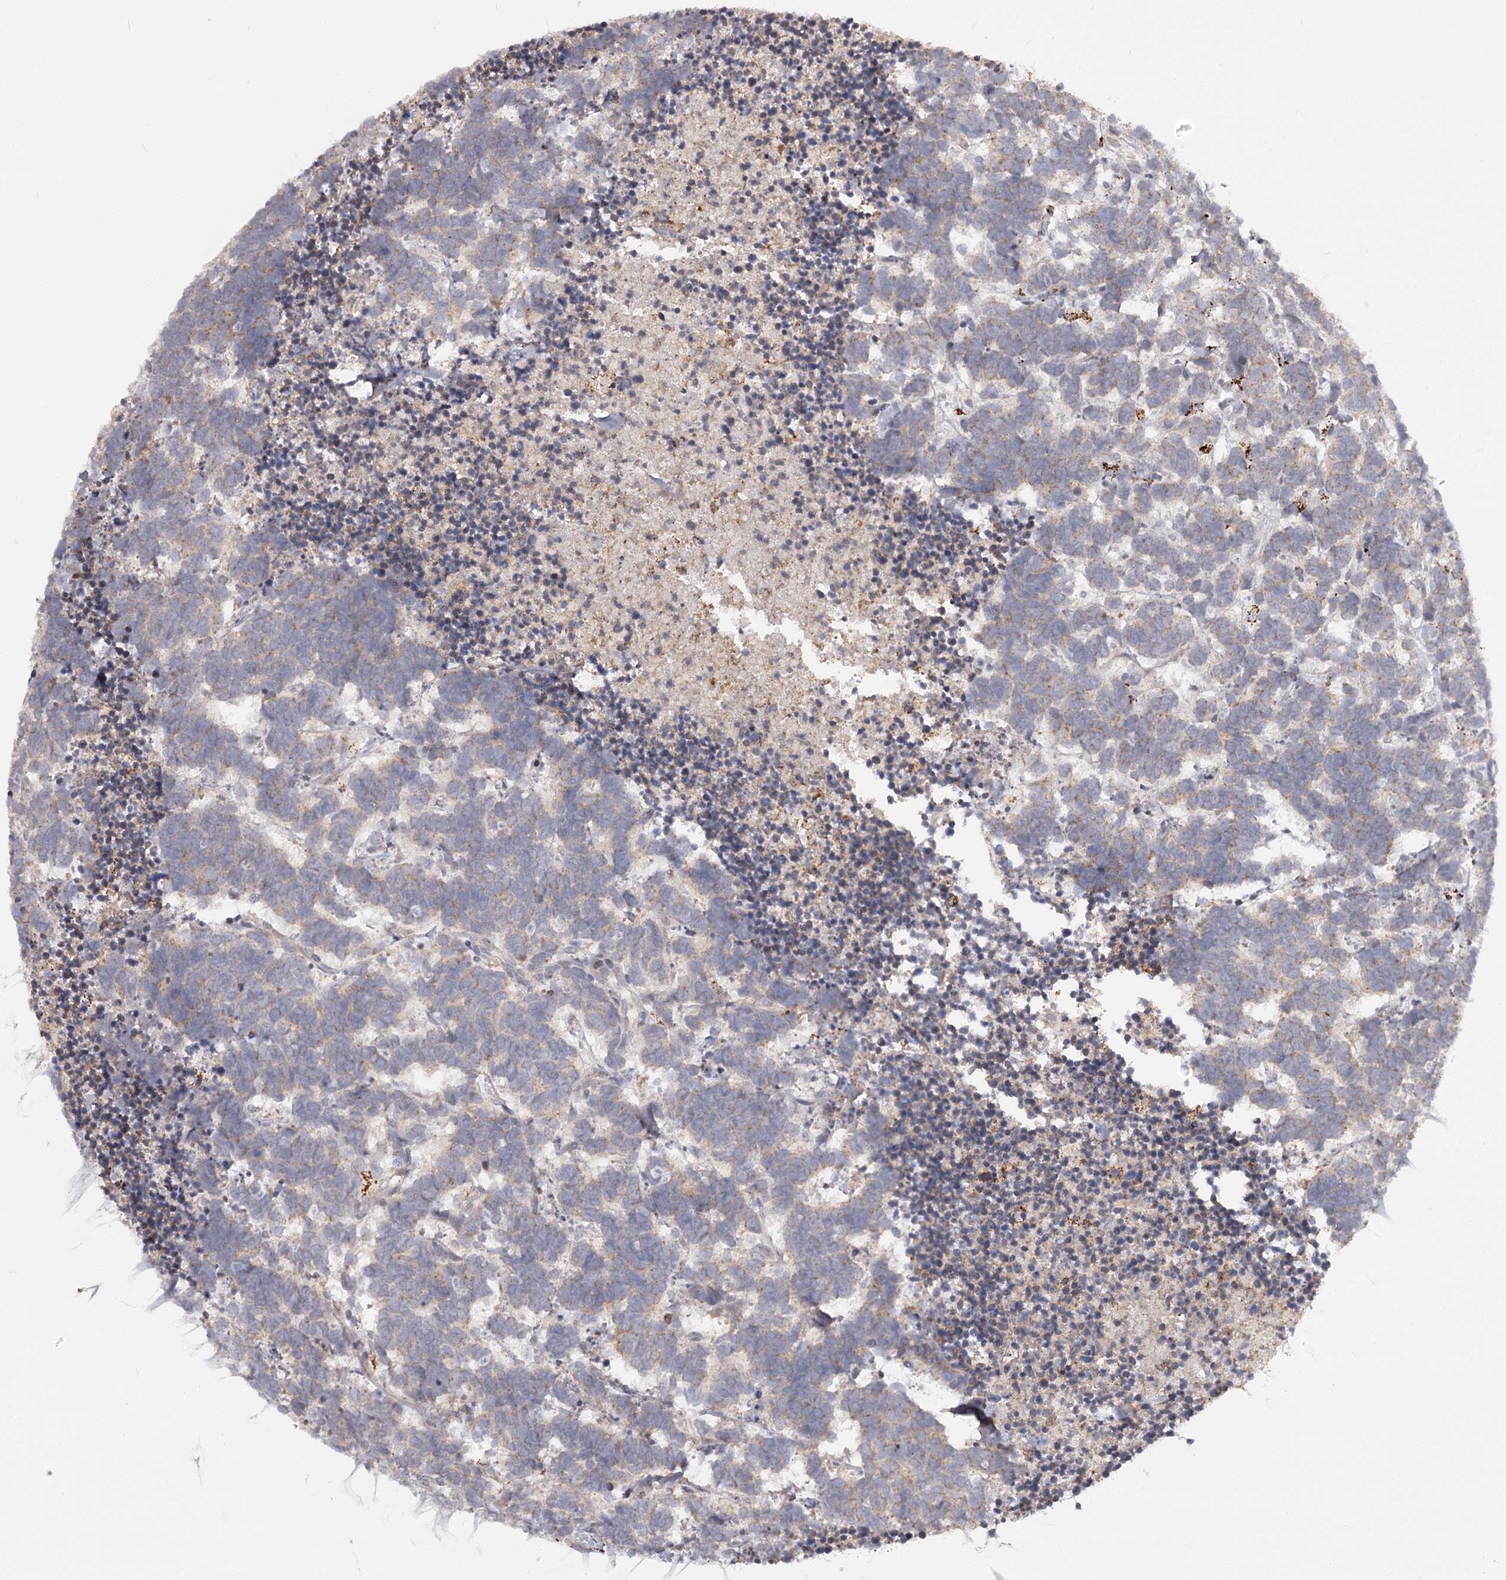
{"staining": {"intensity": "weak", "quantity": "<25%", "location": "cytoplasmic/membranous"}, "tissue": "carcinoid", "cell_type": "Tumor cells", "image_type": "cancer", "snomed": [{"axis": "morphology", "description": "Carcinoma, NOS"}, {"axis": "morphology", "description": "Carcinoid, malignant, NOS"}, {"axis": "topography", "description": "Urinary bladder"}], "caption": "An immunohistochemistry (IHC) histopathology image of carcinoma is shown. There is no staining in tumor cells of carcinoma.", "gene": "CDC123", "patient": {"sex": "male", "age": 57}}